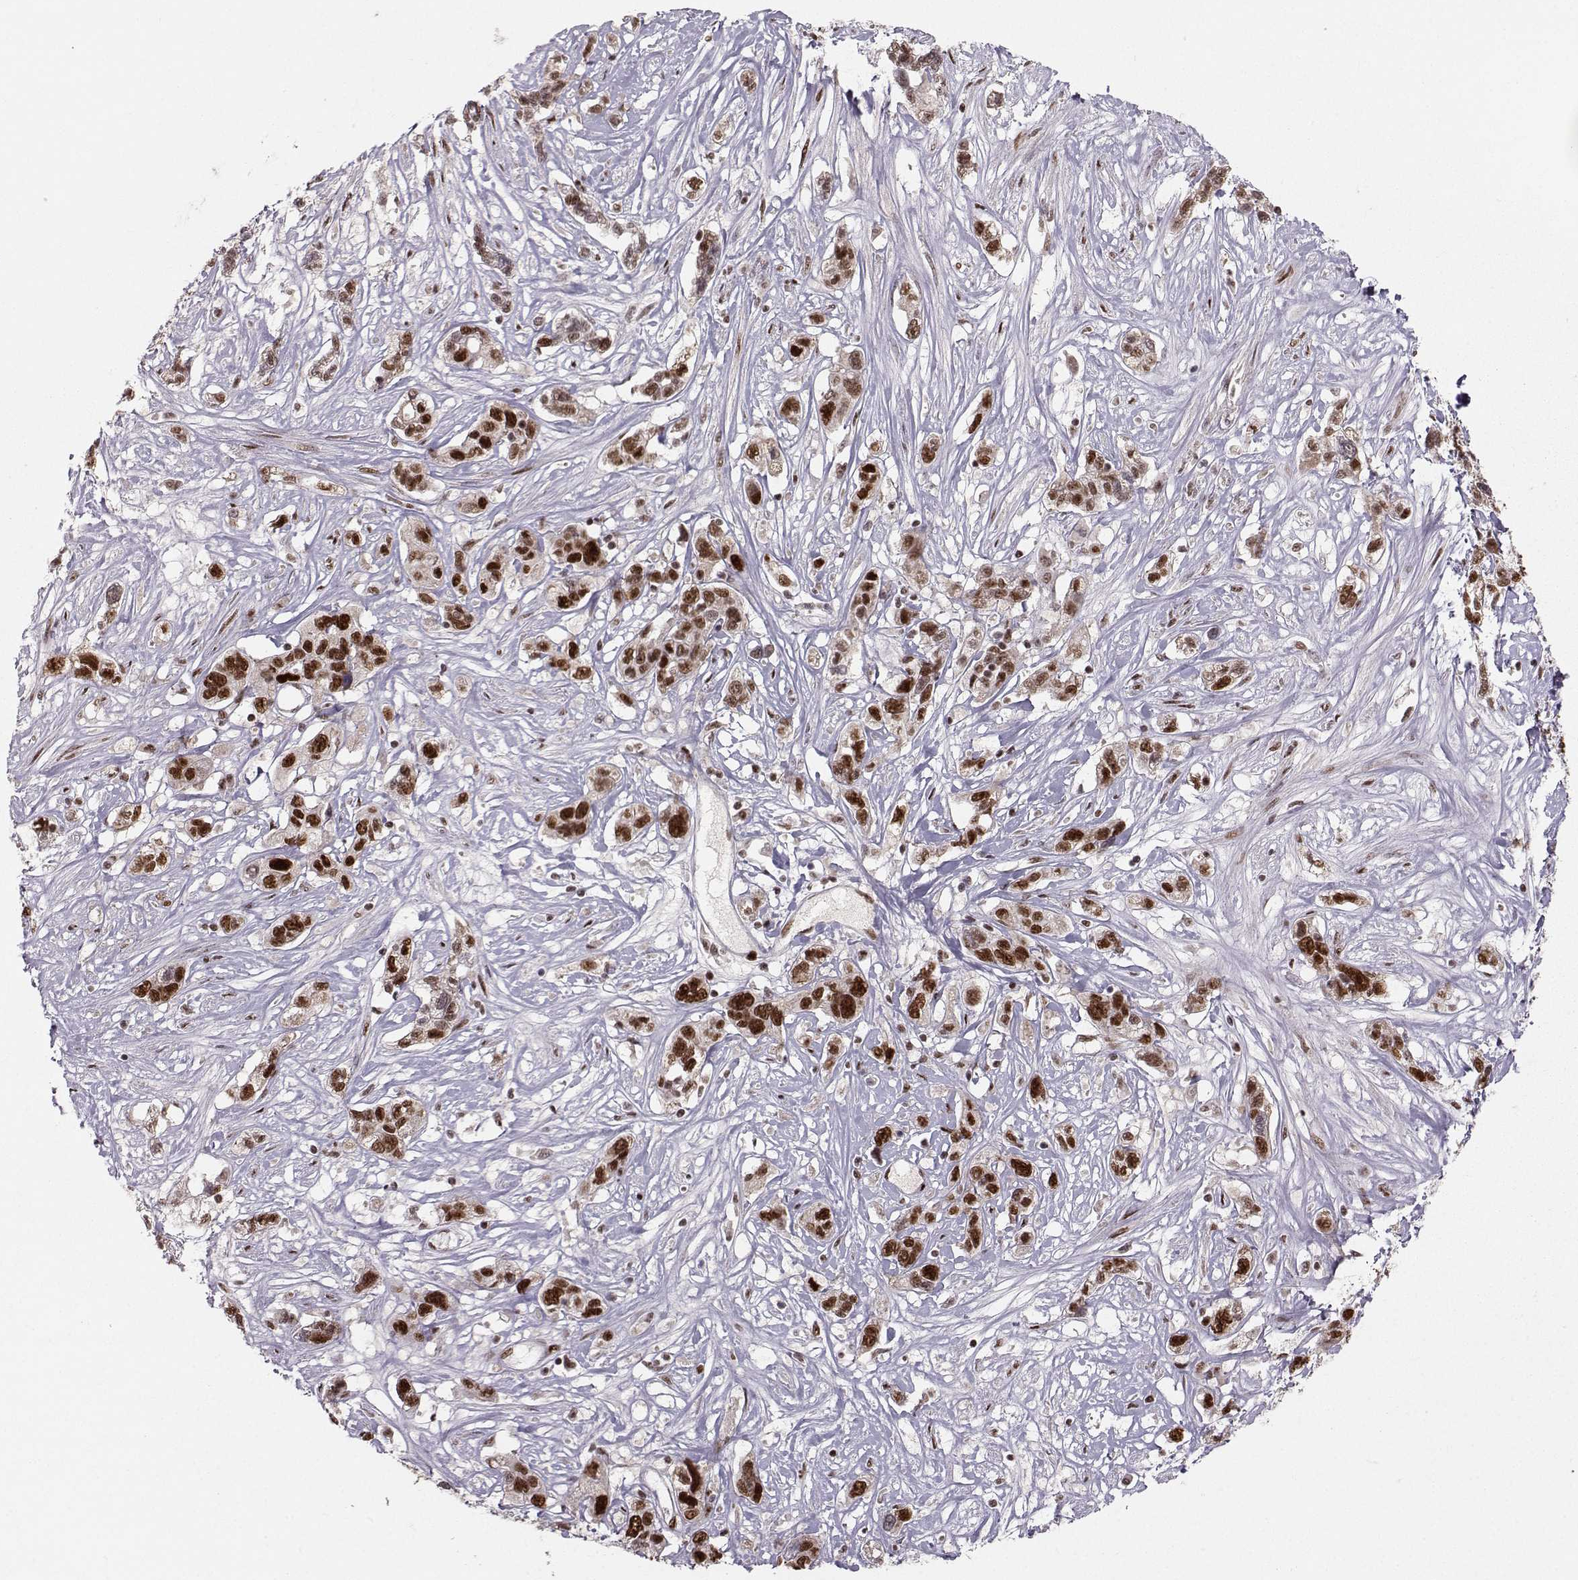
{"staining": {"intensity": "strong", "quantity": ">75%", "location": "nuclear"}, "tissue": "liver cancer", "cell_type": "Tumor cells", "image_type": "cancer", "snomed": [{"axis": "morphology", "description": "Adenocarcinoma, NOS"}, {"axis": "morphology", "description": "Cholangiocarcinoma"}, {"axis": "topography", "description": "Liver"}], "caption": "An immunohistochemistry (IHC) image of neoplastic tissue is shown. Protein staining in brown shows strong nuclear positivity in adenocarcinoma (liver) within tumor cells.", "gene": "SNAPC2", "patient": {"sex": "male", "age": 64}}